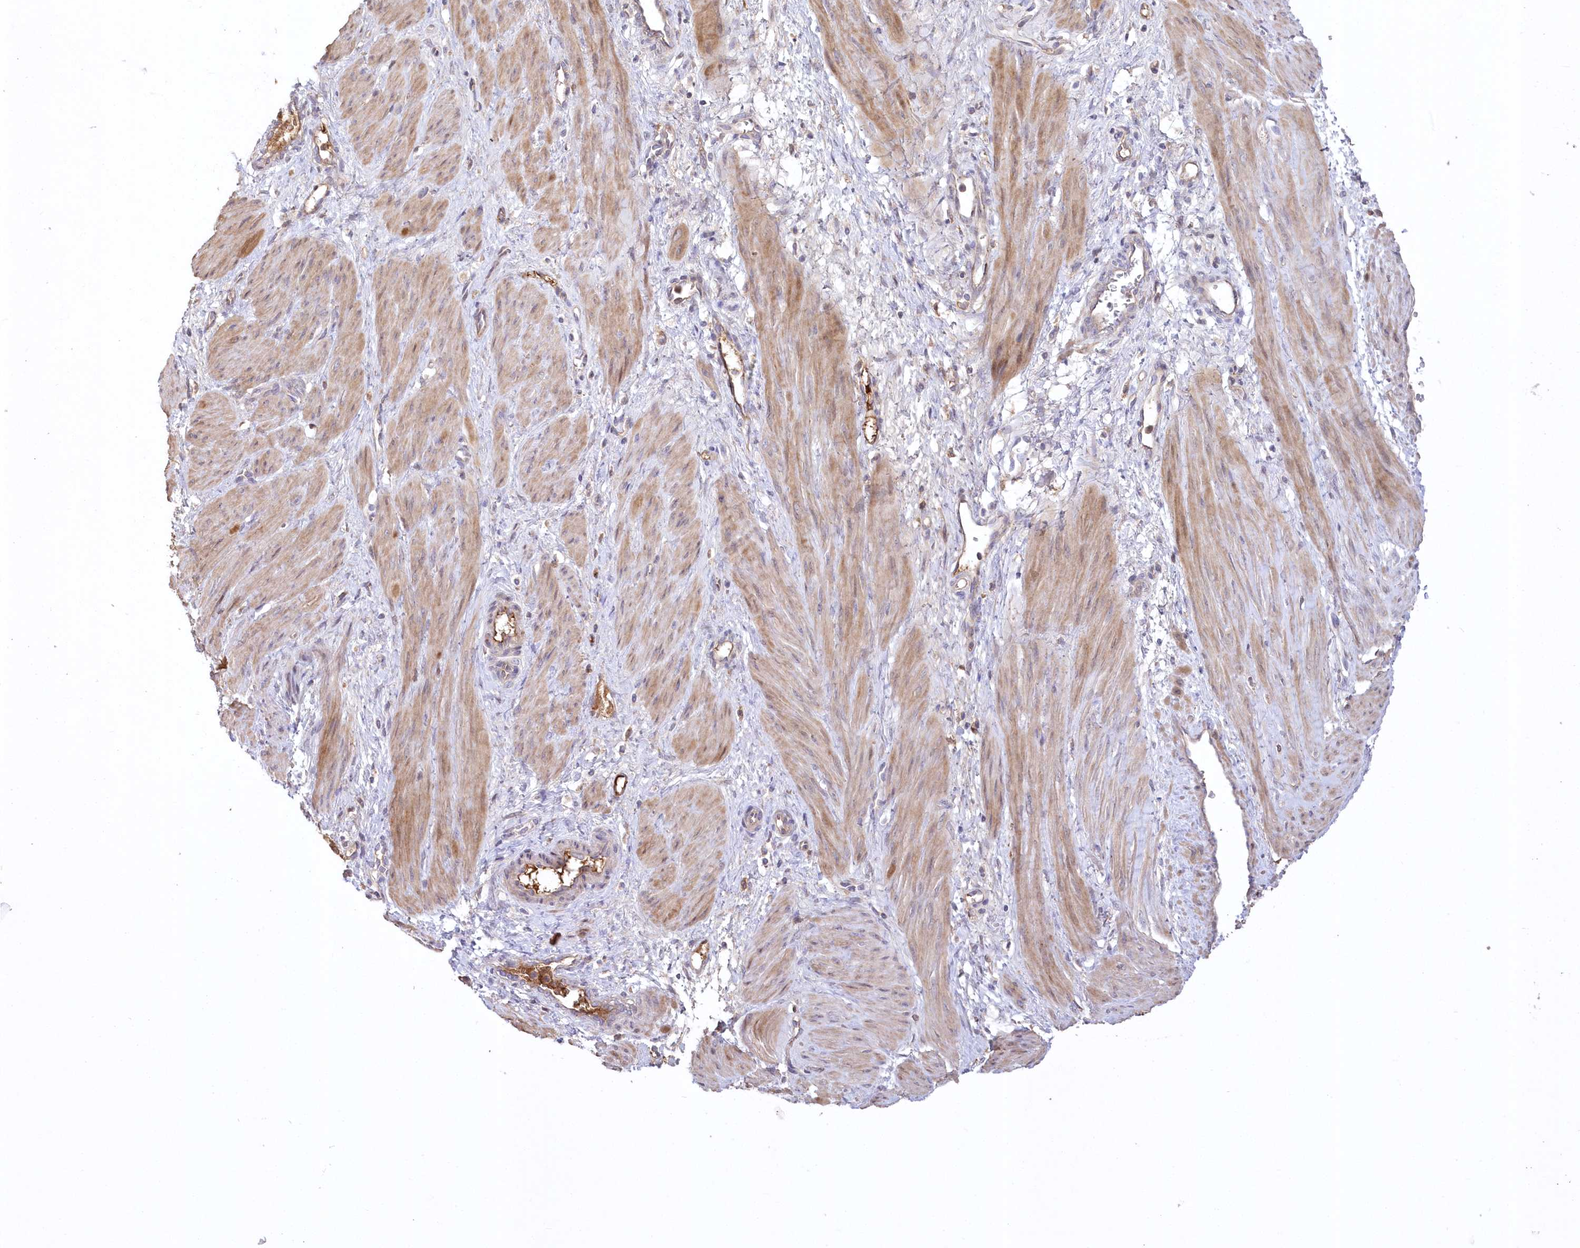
{"staining": {"intensity": "moderate", "quantity": ">75%", "location": "cytoplasmic/membranous"}, "tissue": "smooth muscle", "cell_type": "Smooth muscle cells", "image_type": "normal", "snomed": [{"axis": "morphology", "description": "Normal tissue, NOS"}, {"axis": "topography", "description": "Endometrium"}], "caption": "Smooth muscle stained with DAB (3,3'-diaminobenzidine) immunohistochemistry reveals medium levels of moderate cytoplasmic/membranous staining in approximately >75% of smooth muscle cells. The protein is shown in brown color, while the nuclei are stained blue.", "gene": "WBP1L", "patient": {"sex": "female", "age": 33}}